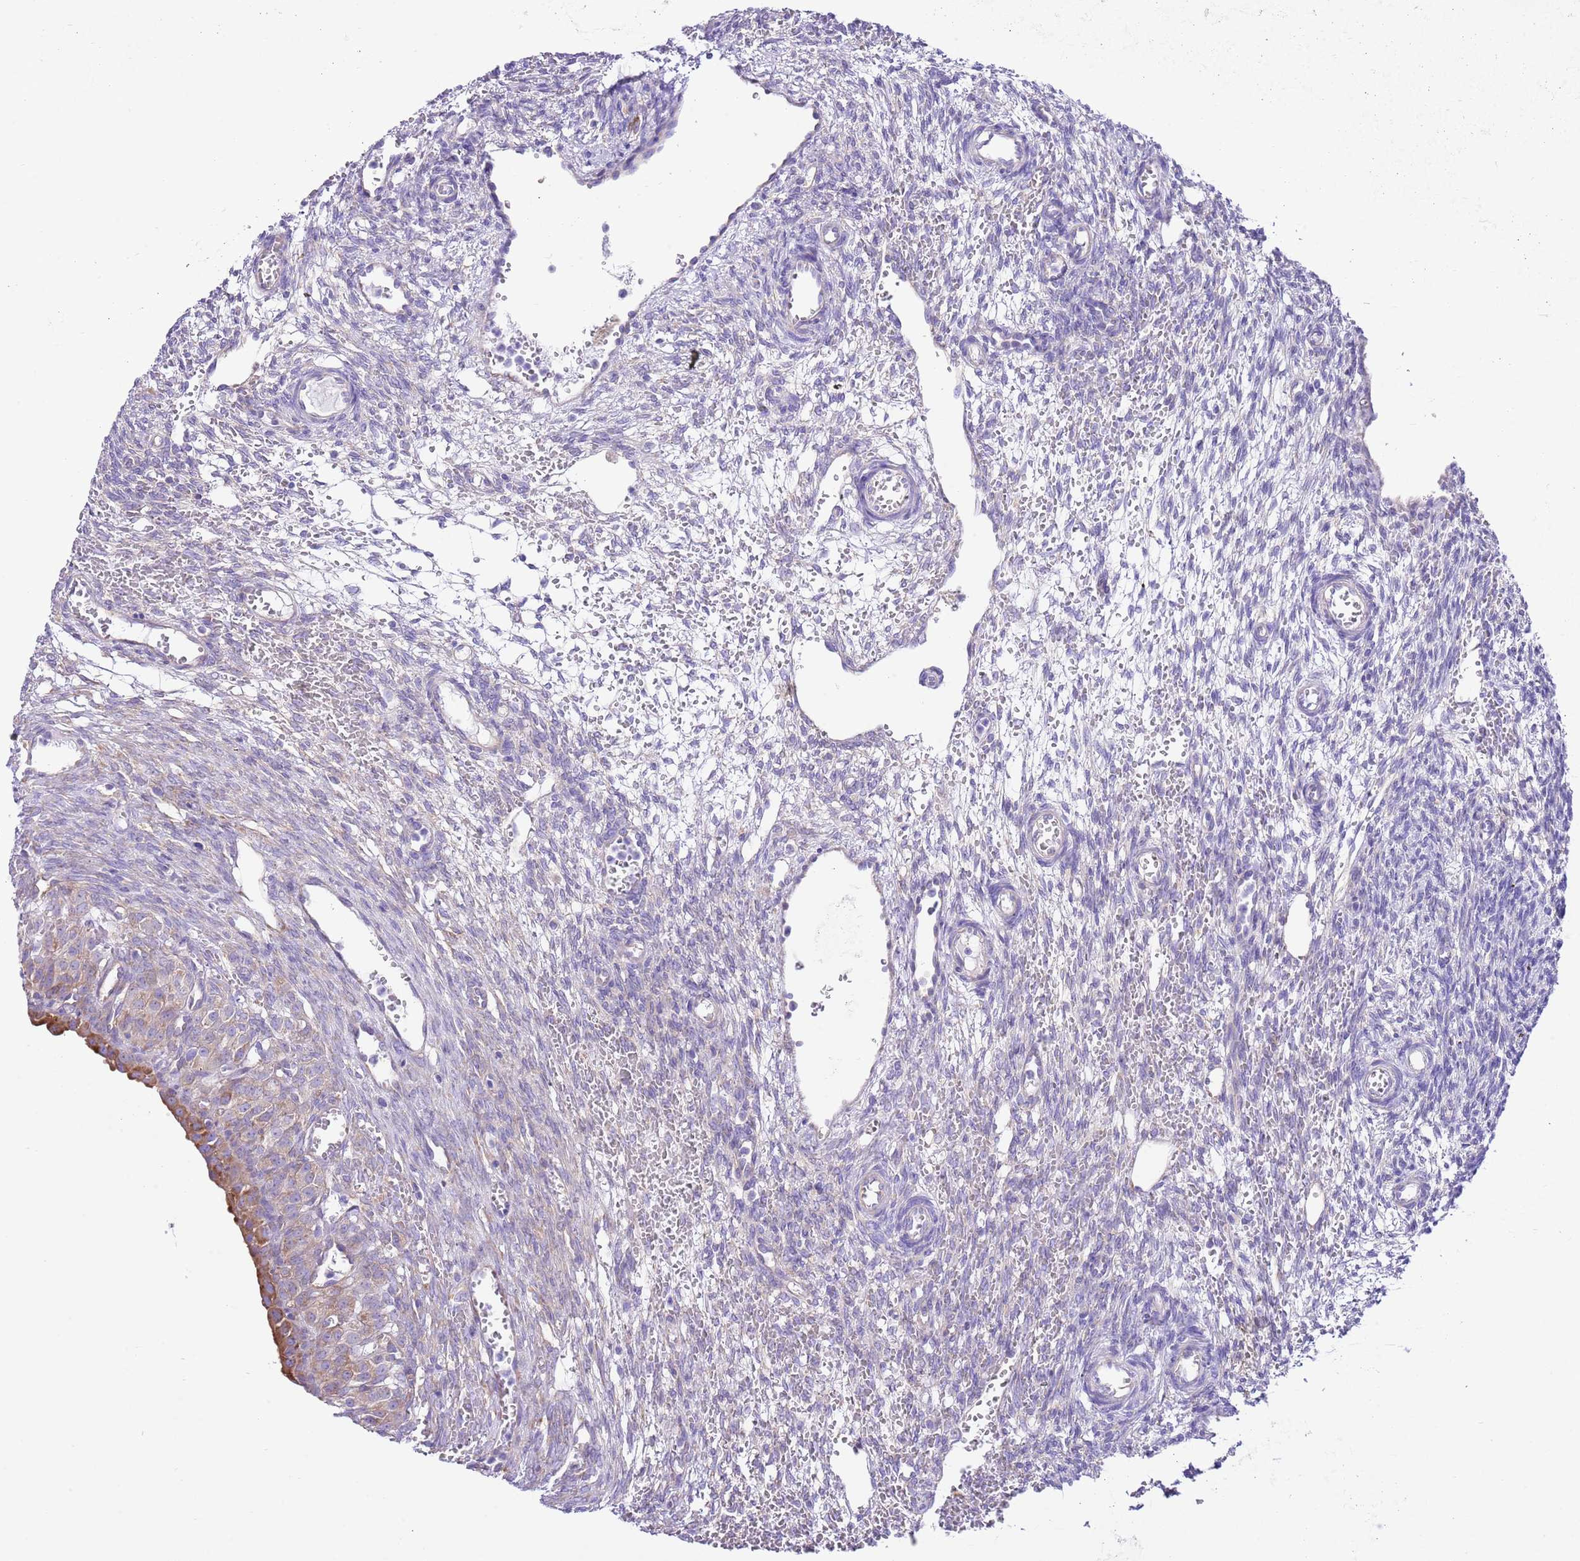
{"staining": {"intensity": "negative", "quantity": "none", "location": "none"}, "tissue": "ovary", "cell_type": "Follicle cells", "image_type": "normal", "snomed": [{"axis": "morphology", "description": "Normal tissue, NOS"}, {"axis": "topography", "description": "Ovary"}], "caption": "Ovary stained for a protein using immunohistochemistry (IHC) reveals no positivity follicle cells.", "gene": "RPS10", "patient": {"sex": "female", "age": 39}}